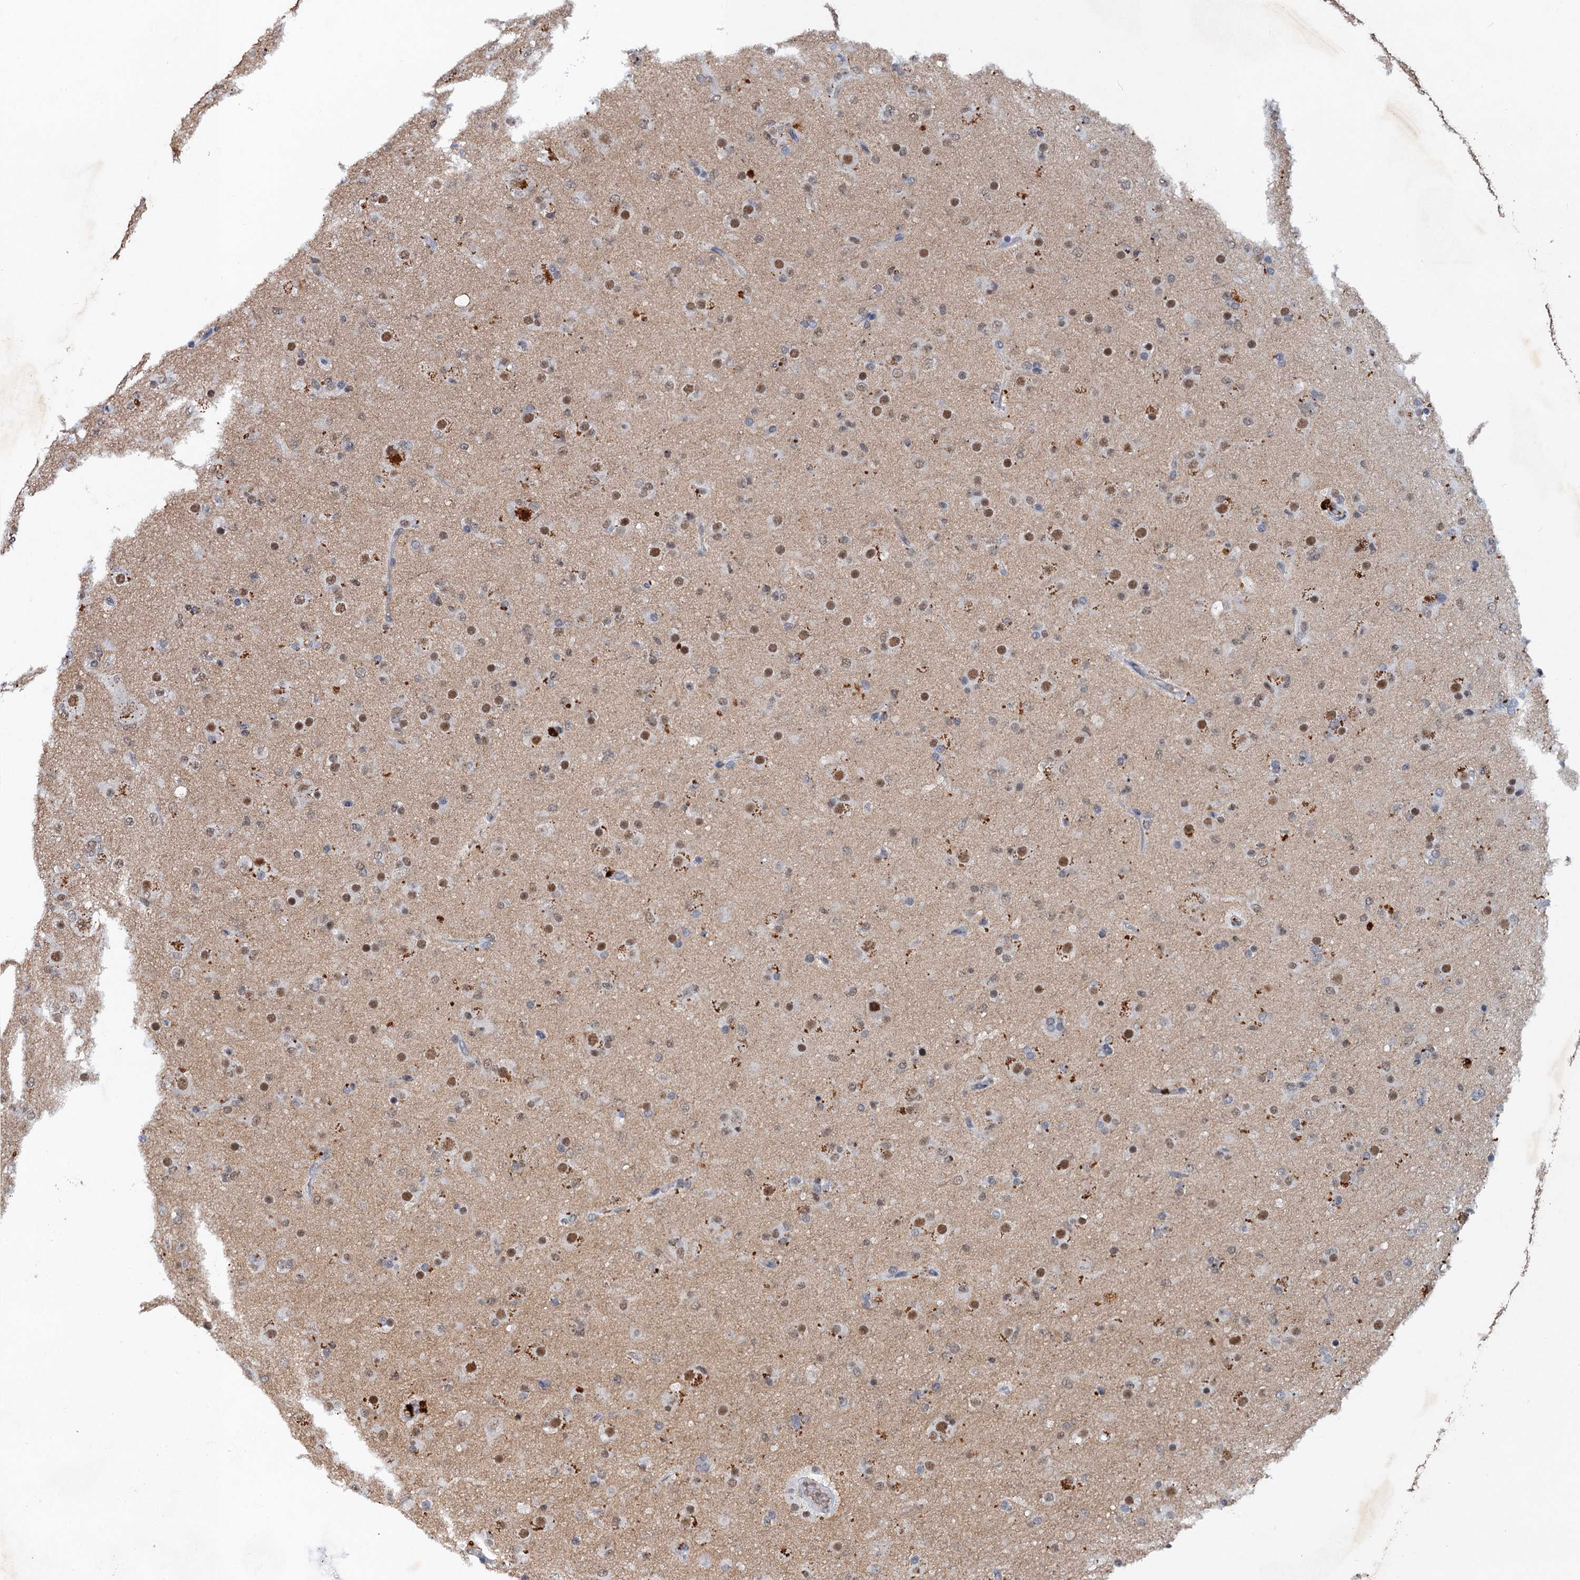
{"staining": {"intensity": "moderate", "quantity": "25%-75%", "location": "nuclear"}, "tissue": "glioma", "cell_type": "Tumor cells", "image_type": "cancer", "snomed": [{"axis": "morphology", "description": "Glioma, malignant, Low grade"}, {"axis": "topography", "description": "Brain"}], "caption": "Immunohistochemical staining of low-grade glioma (malignant) reveals medium levels of moderate nuclear protein positivity in approximately 25%-75% of tumor cells.", "gene": "CSTF3", "patient": {"sex": "male", "age": 65}}